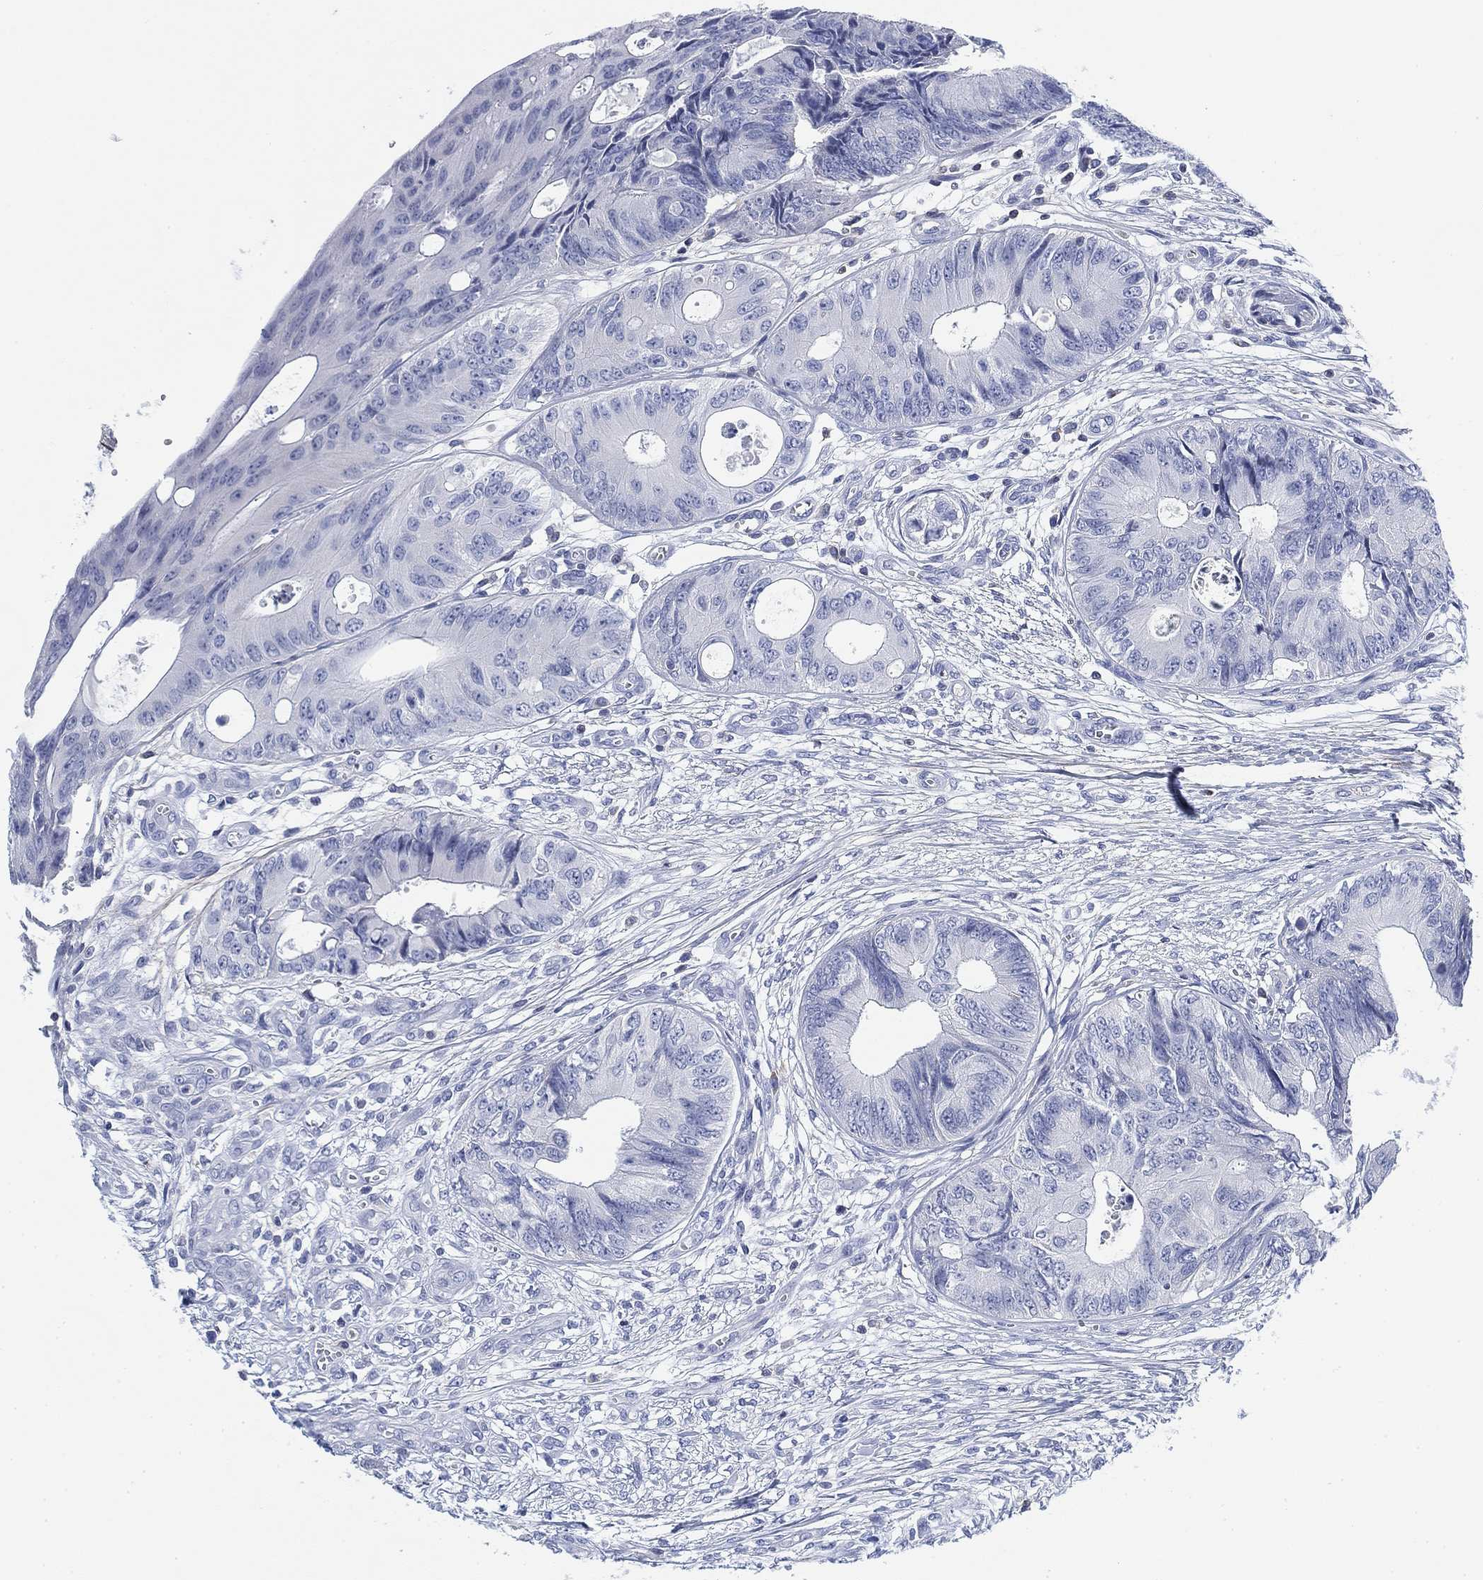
{"staining": {"intensity": "negative", "quantity": "none", "location": "none"}, "tissue": "colorectal cancer", "cell_type": "Tumor cells", "image_type": "cancer", "snomed": [{"axis": "morphology", "description": "Normal tissue, NOS"}, {"axis": "morphology", "description": "Adenocarcinoma, NOS"}, {"axis": "topography", "description": "Colon"}], "caption": "This is an immunohistochemistry histopathology image of colorectal cancer. There is no positivity in tumor cells.", "gene": "FYB1", "patient": {"sex": "male", "age": 65}}